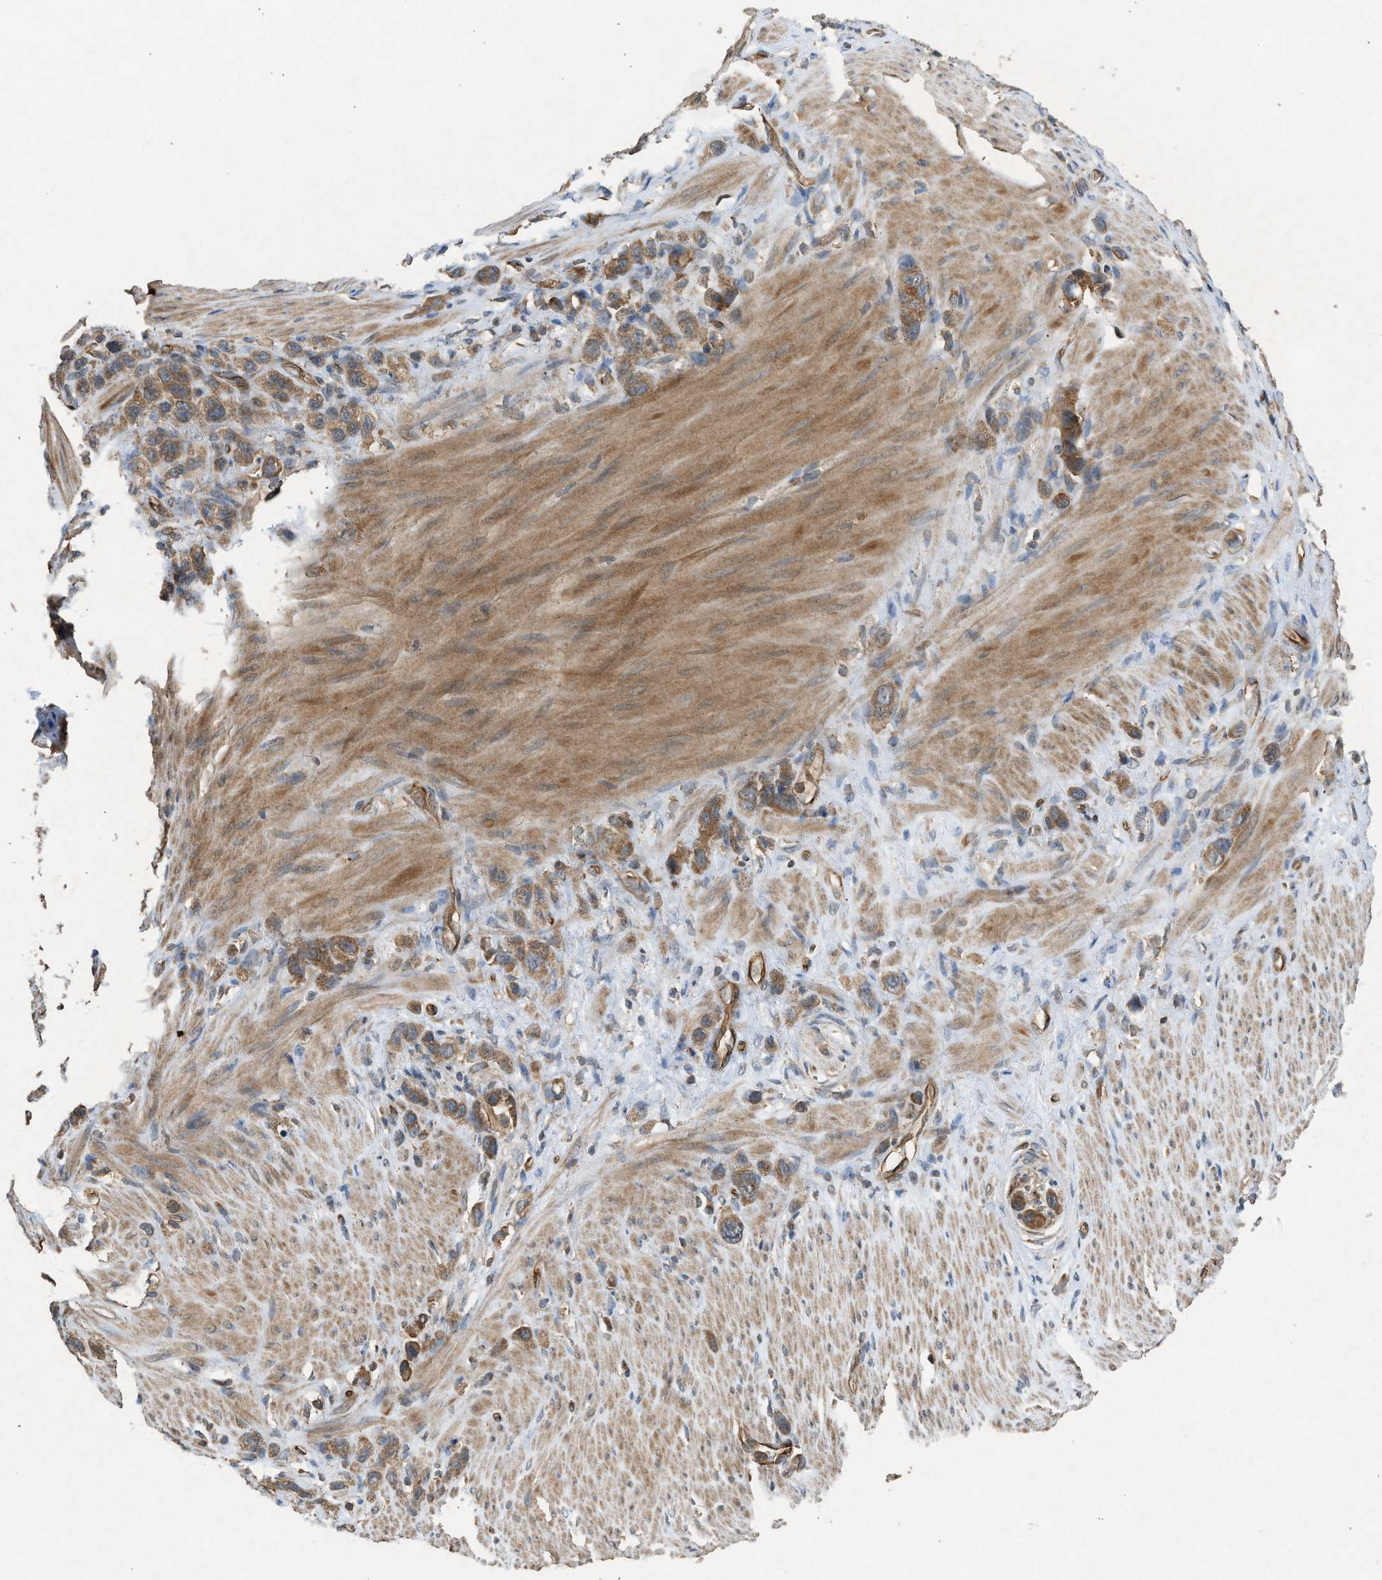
{"staining": {"intensity": "moderate", "quantity": ">75%", "location": "cytoplasmic/membranous"}, "tissue": "stomach cancer", "cell_type": "Tumor cells", "image_type": "cancer", "snomed": [{"axis": "morphology", "description": "Adenocarcinoma, NOS"}, {"axis": "morphology", "description": "Adenocarcinoma, High grade"}, {"axis": "topography", "description": "Stomach, upper"}, {"axis": "topography", "description": "Stomach, lower"}], "caption": "A histopathology image of human stomach adenocarcinoma (high-grade) stained for a protein shows moderate cytoplasmic/membranous brown staining in tumor cells.", "gene": "HIP1R", "patient": {"sex": "female", "age": 65}}